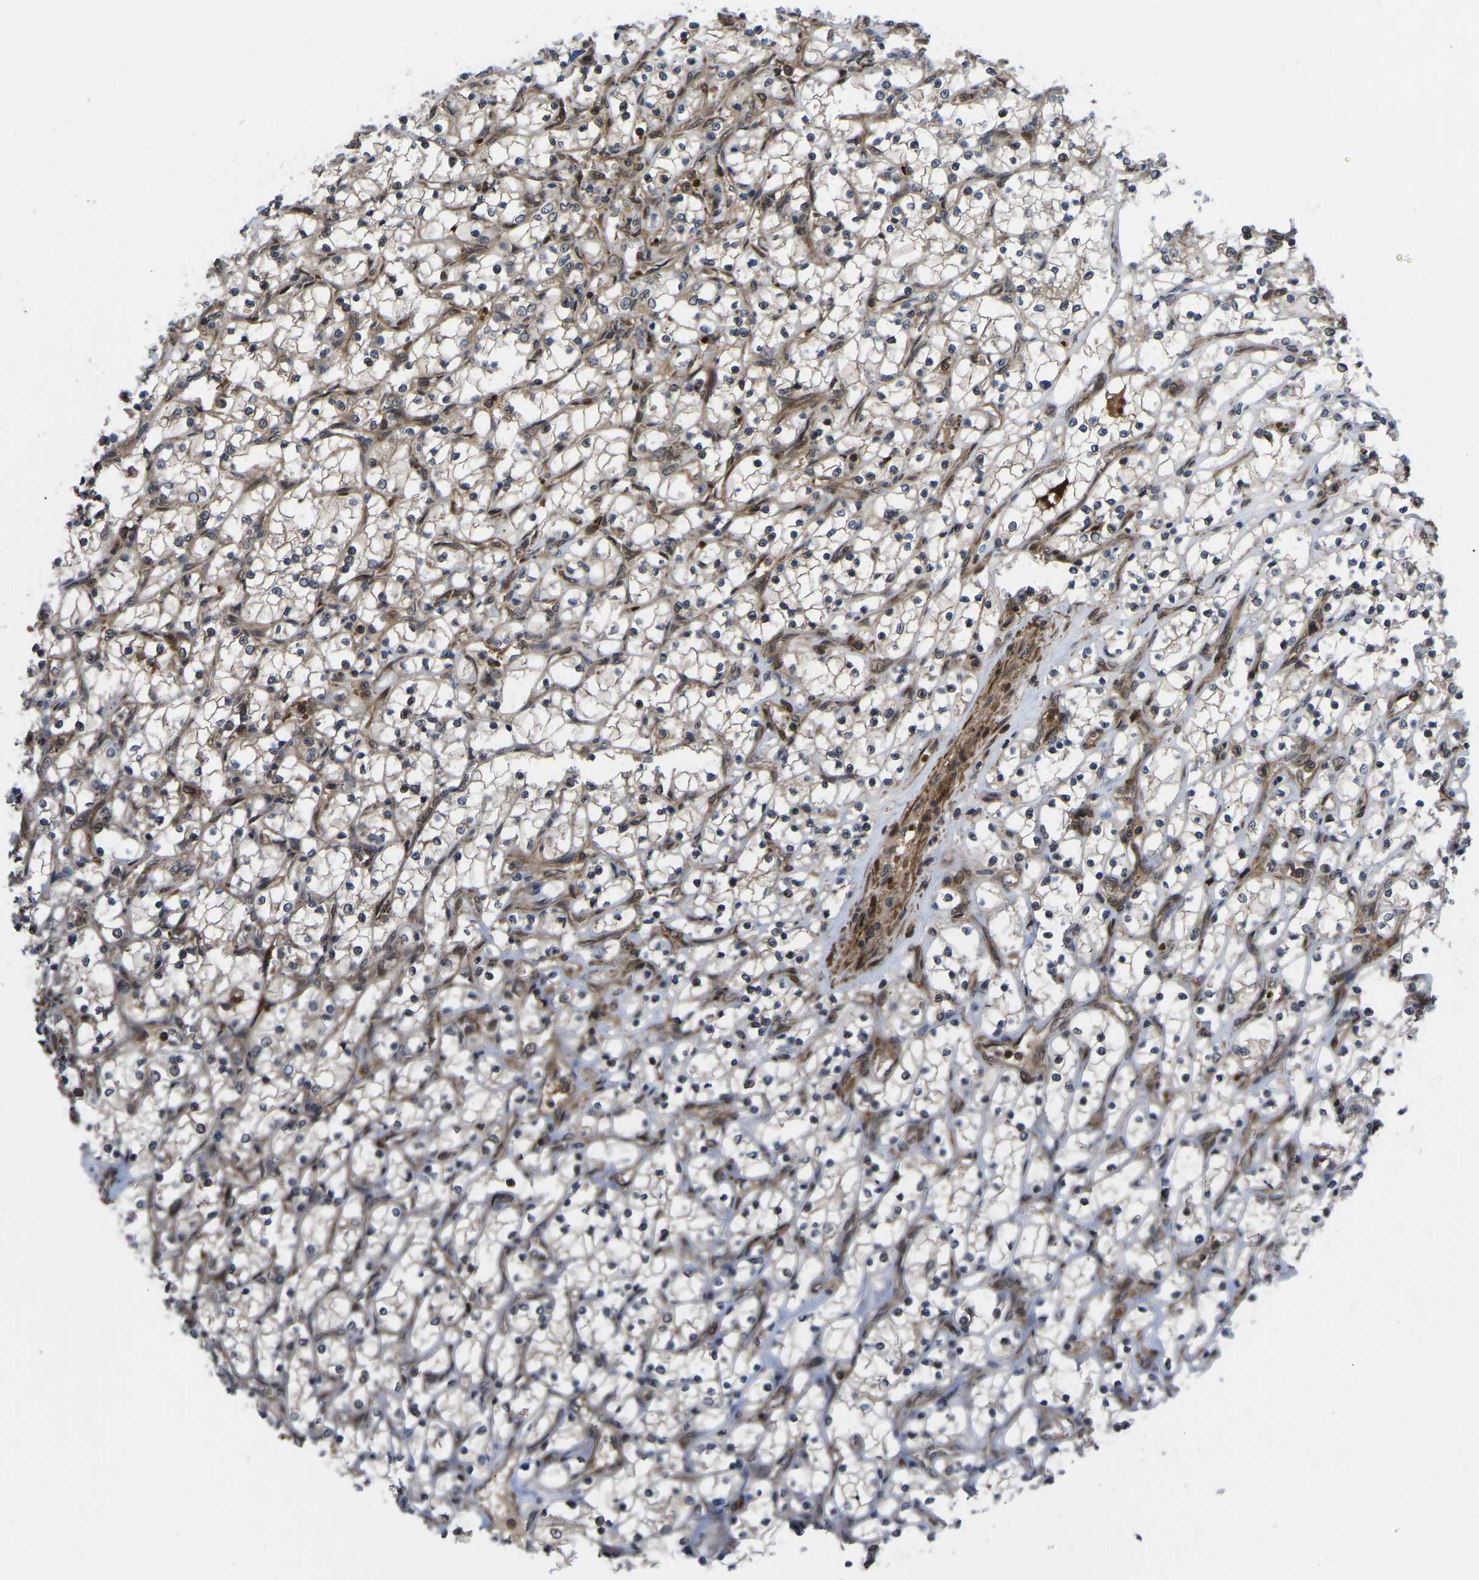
{"staining": {"intensity": "weak", "quantity": ">75%", "location": "cytoplasmic/membranous"}, "tissue": "renal cancer", "cell_type": "Tumor cells", "image_type": "cancer", "snomed": [{"axis": "morphology", "description": "Adenocarcinoma, NOS"}, {"axis": "topography", "description": "Kidney"}], "caption": "Renal cancer (adenocarcinoma) stained with a protein marker demonstrates weak staining in tumor cells.", "gene": "CYP7B1", "patient": {"sex": "female", "age": 69}}